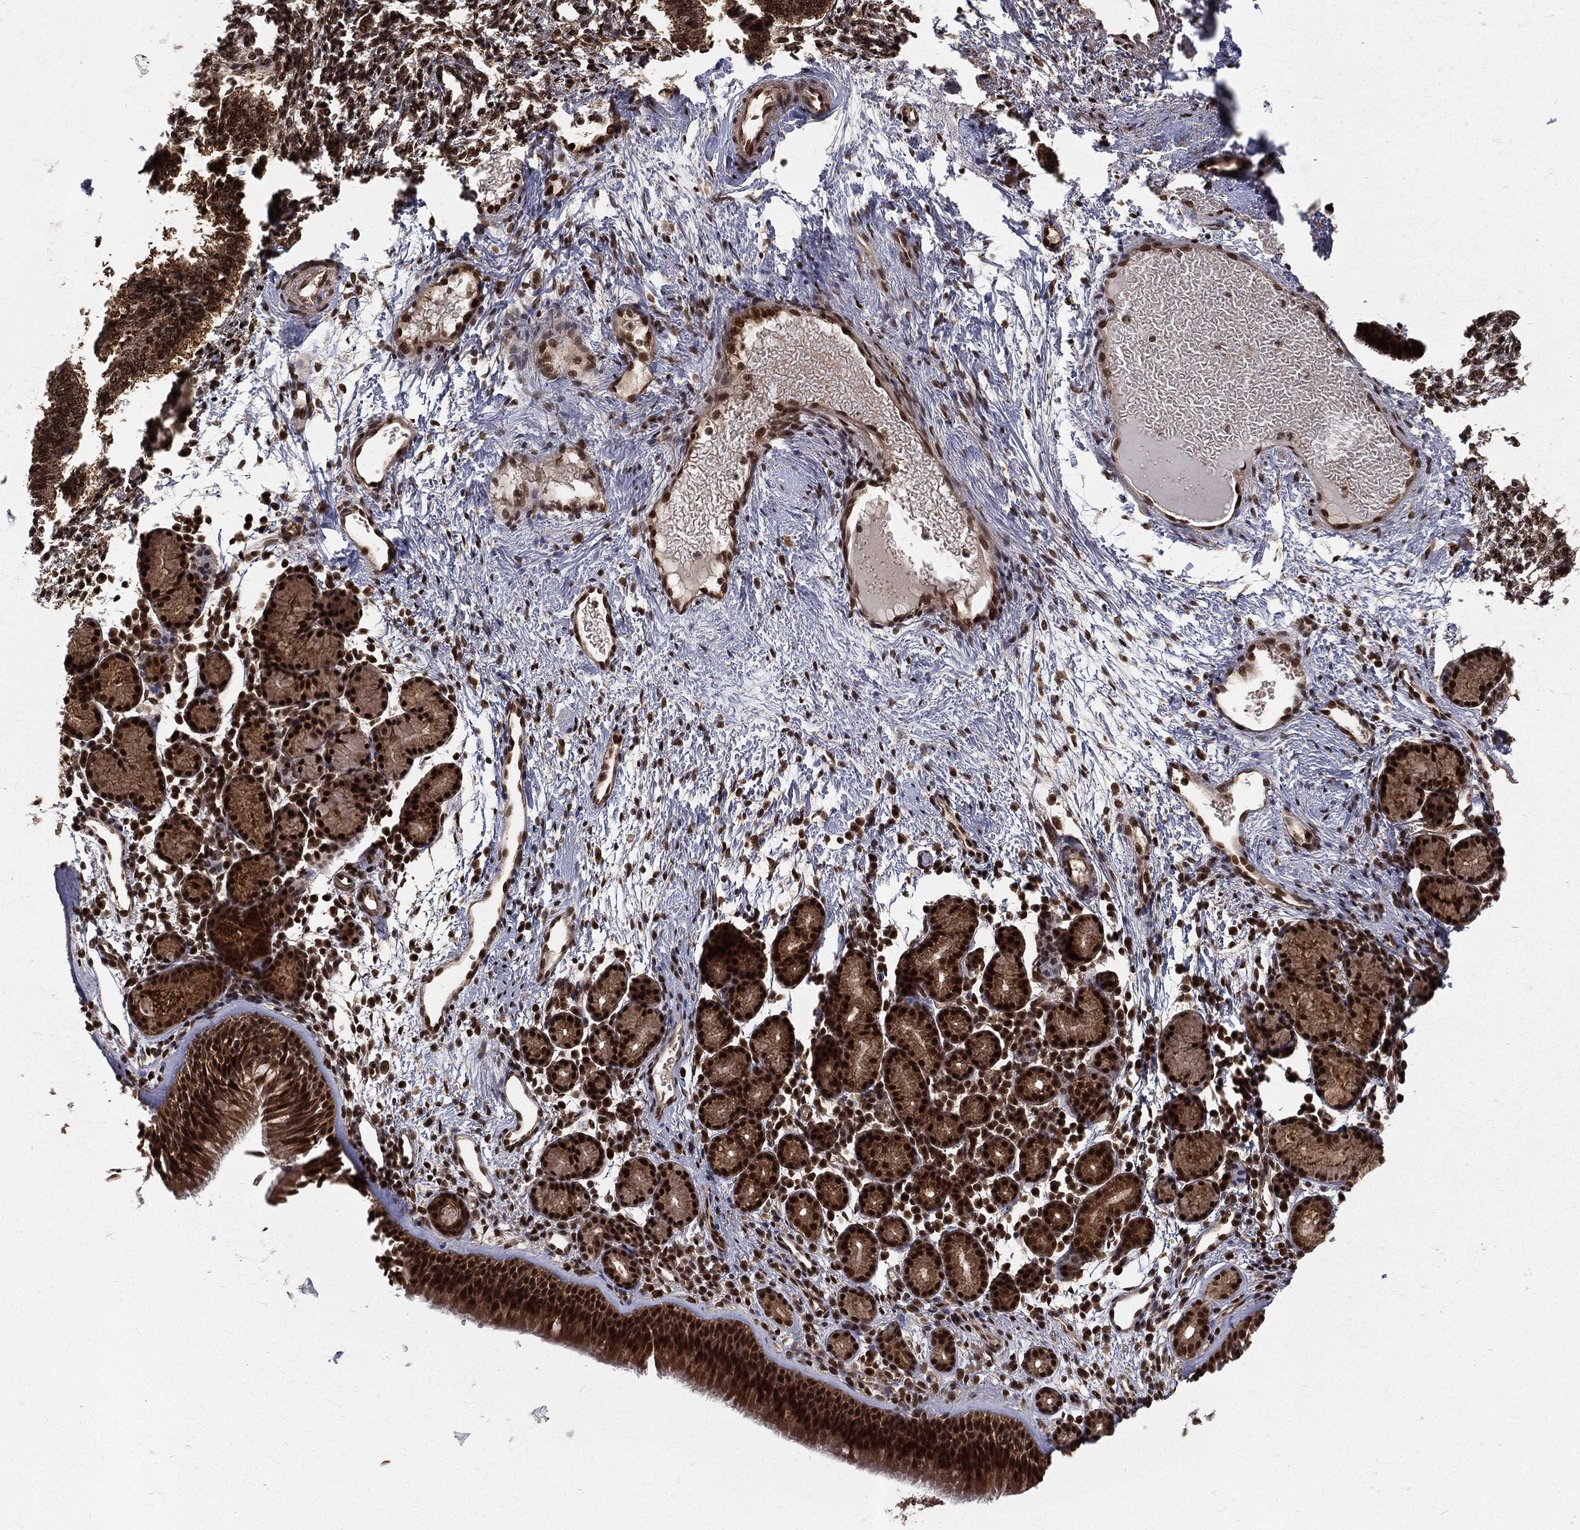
{"staining": {"intensity": "strong", "quantity": ">75%", "location": "cytoplasmic/membranous,nuclear"}, "tissue": "nasopharynx", "cell_type": "Respiratory epithelial cells", "image_type": "normal", "snomed": [{"axis": "morphology", "description": "Normal tissue, NOS"}, {"axis": "morphology", "description": "Inflammation, NOS"}, {"axis": "topography", "description": "Nasopharynx"}], "caption": "Immunohistochemistry (IHC) histopathology image of unremarkable human nasopharynx stained for a protein (brown), which demonstrates high levels of strong cytoplasmic/membranous,nuclear staining in approximately >75% of respiratory epithelial cells.", "gene": "COPS4", "patient": {"sex": "female", "age": 55}}